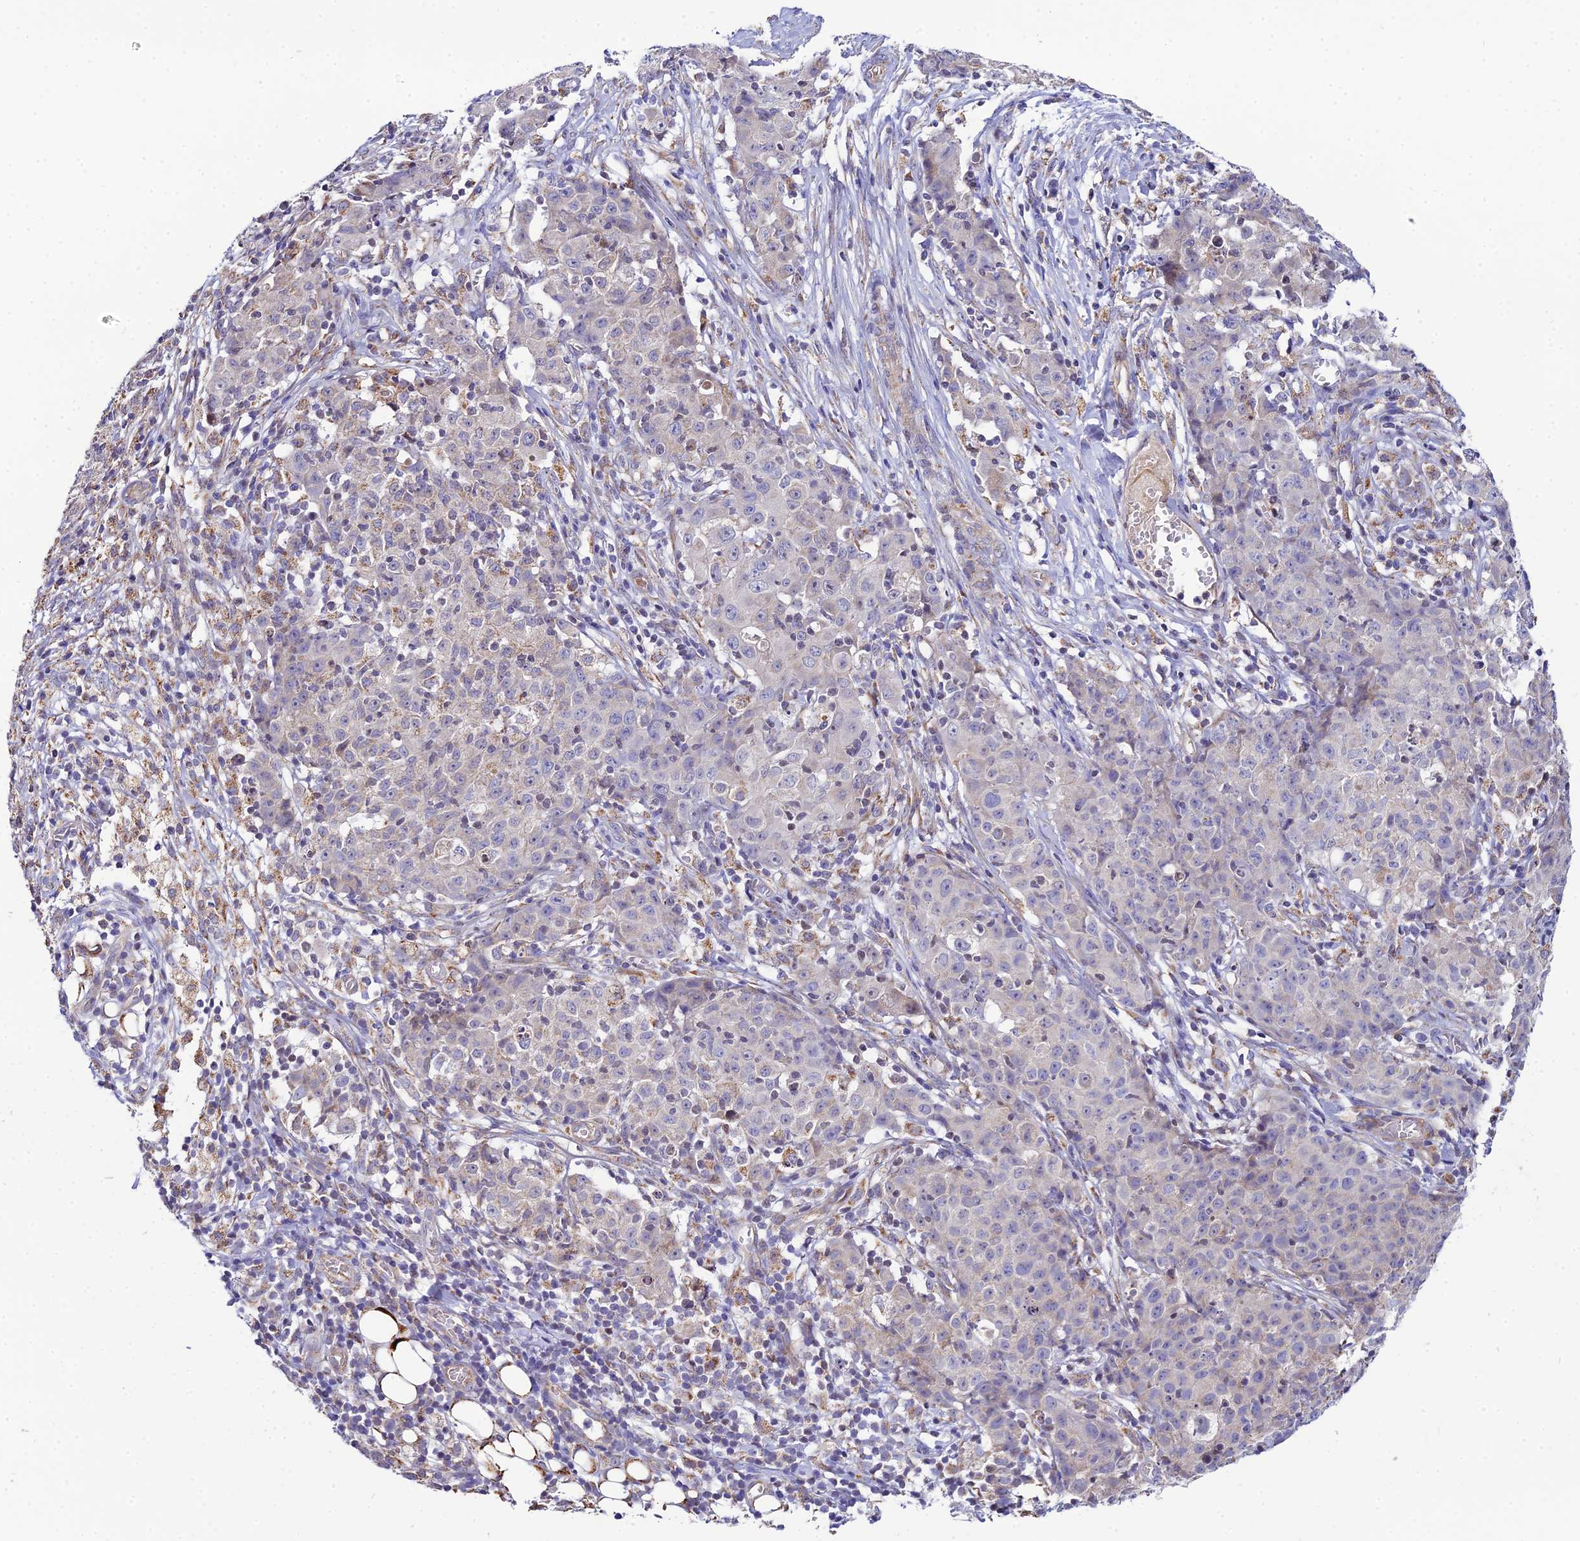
{"staining": {"intensity": "negative", "quantity": "none", "location": "none"}, "tissue": "ovarian cancer", "cell_type": "Tumor cells", "image_type": "cancer", "snomed": [{"axis": "morphology", "description": "Carcinoma, endometroid"}, {"axis": "topography", "description": "Ovary"}], "caption": "The micrograph reveals no significant positivity in tumor cells of ovarian endometroid carcinoma. The staining was performed using DAB (3,3'-diaminobenzidine) to visualize the protein expression in brown, while the nuclei were stained in blue with hematoxylin (Magnification: 20x).", "gene": "ACOT2", "patient": {"sex": "female", "age": 42}}